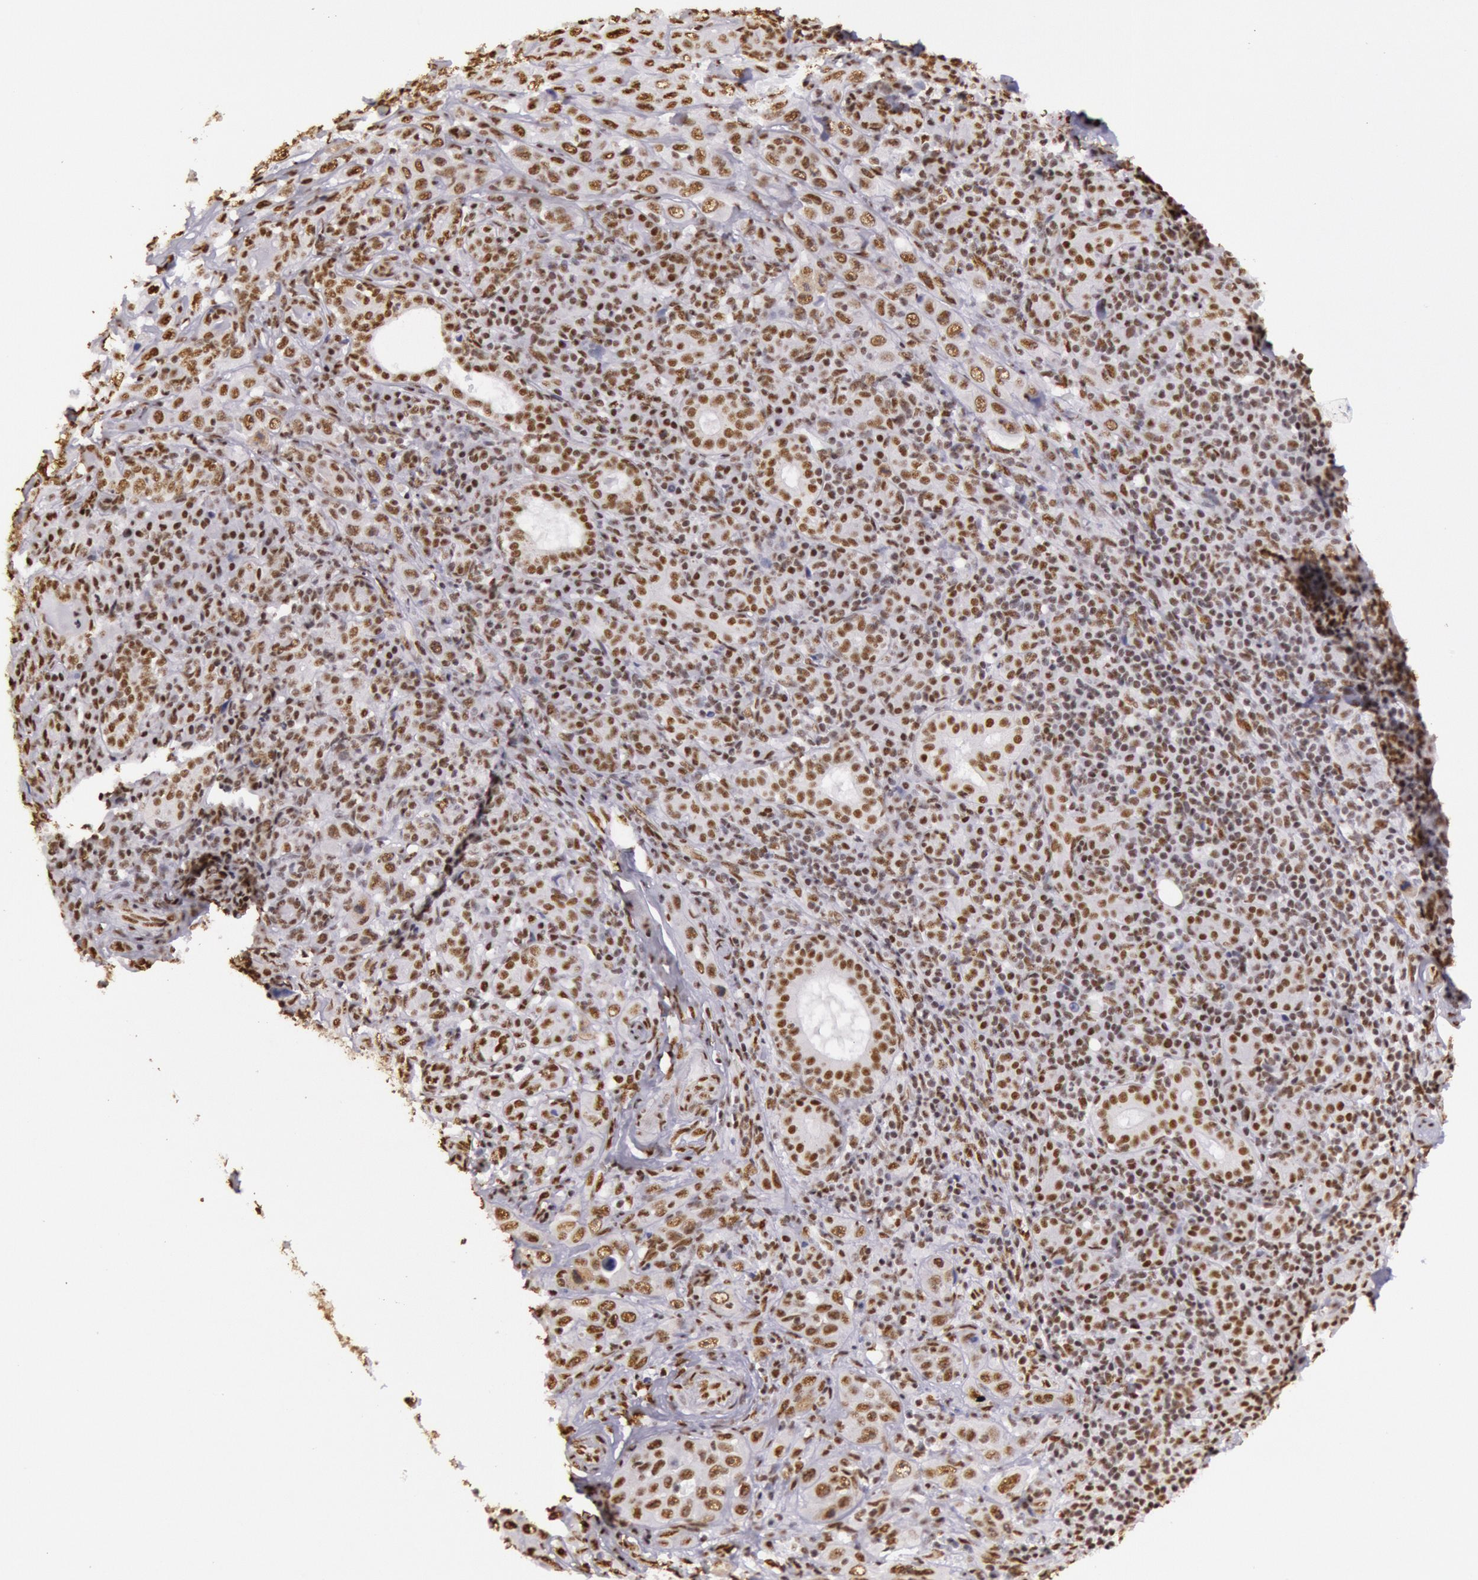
{"staining": {"intensity": "moderate", "quantity": ">75%", "location": "nuclear"}, "tissue": "skin cancer", "cell_type": "Tumor cells", "image_type": "cancer", "snomed": [{"axis": "morphology", "description": "Squamous cell carcinoma, NOS"}, {"axis": "topography", "description": "Skin"}], "caption": "A micrograph of human skin cancer stained for a protein reveals moderate nuclear brown staining in tumor cells. The staining was performed using DAB to visualize the protein expression in brown, while the nuclei were stained in blue with hematoxylin (Magnification: 20x).", "gene": "HNRNPH2", "patient": {"sex": "male", "age": 84}}